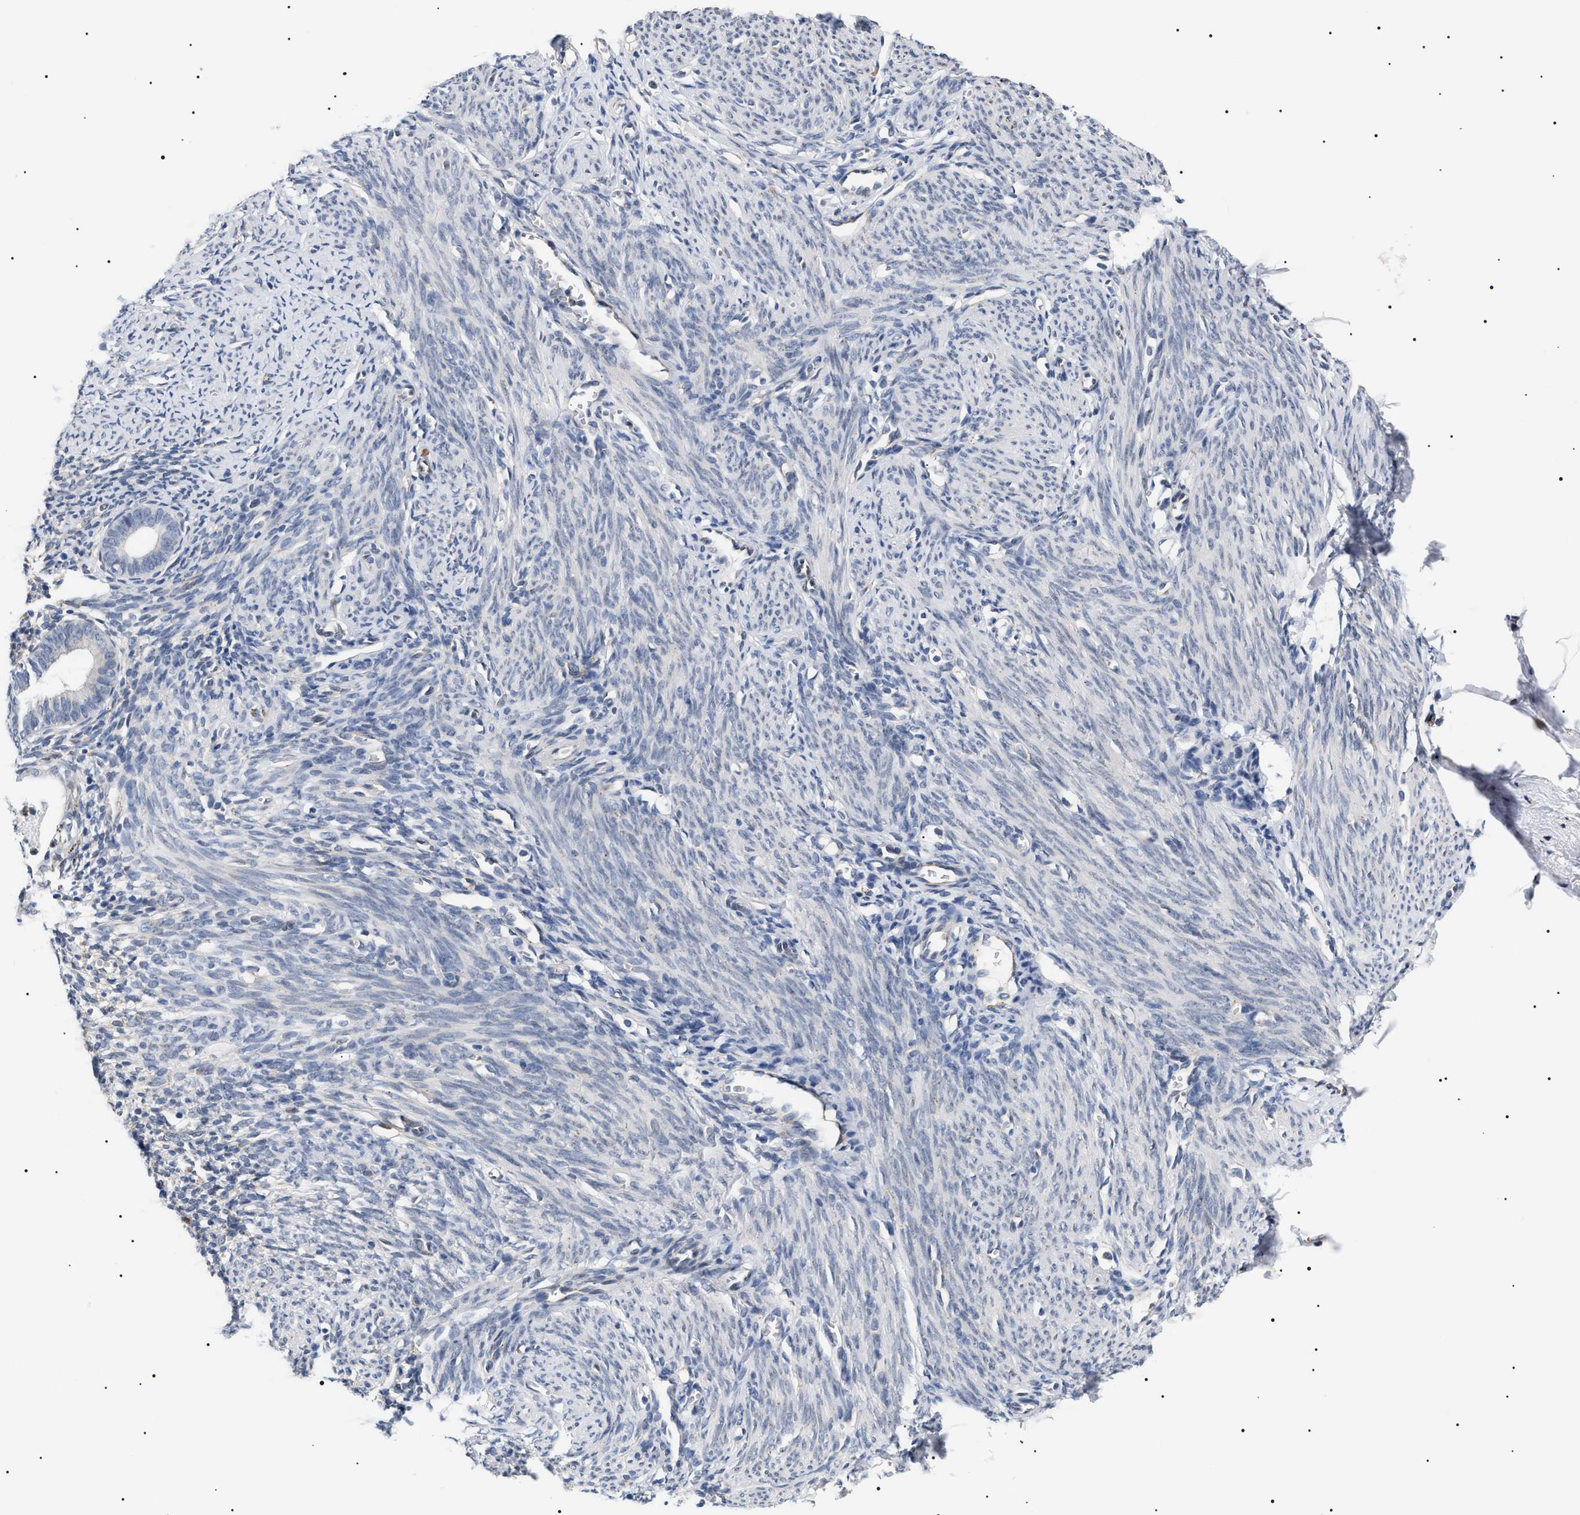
{"staining": {"intensity": "negative", "quantity": "none", "location": "none"}, "tissue": "endometrium", "cell_type": "Cells in endometrial stroma", "image_type": "normal", "snomed": [{"axis": "morphology", "description": "Normal tissue, NOS"}, {"axis": "morphology", "description": "Adenocarcinoma, NOS"}, {"axis": "topography", "description": "Endometrium"}], "caption": "Immunohistochemistry (IHC) micrograph of benign endometrium: endometrium stained with DAB (3,3'-diaminobenzidine) exhibits no significant protein staining in cells in endometrial stroma.", "gene": "HSD17B11", "patient": {"sex": "female", "age": 57}}